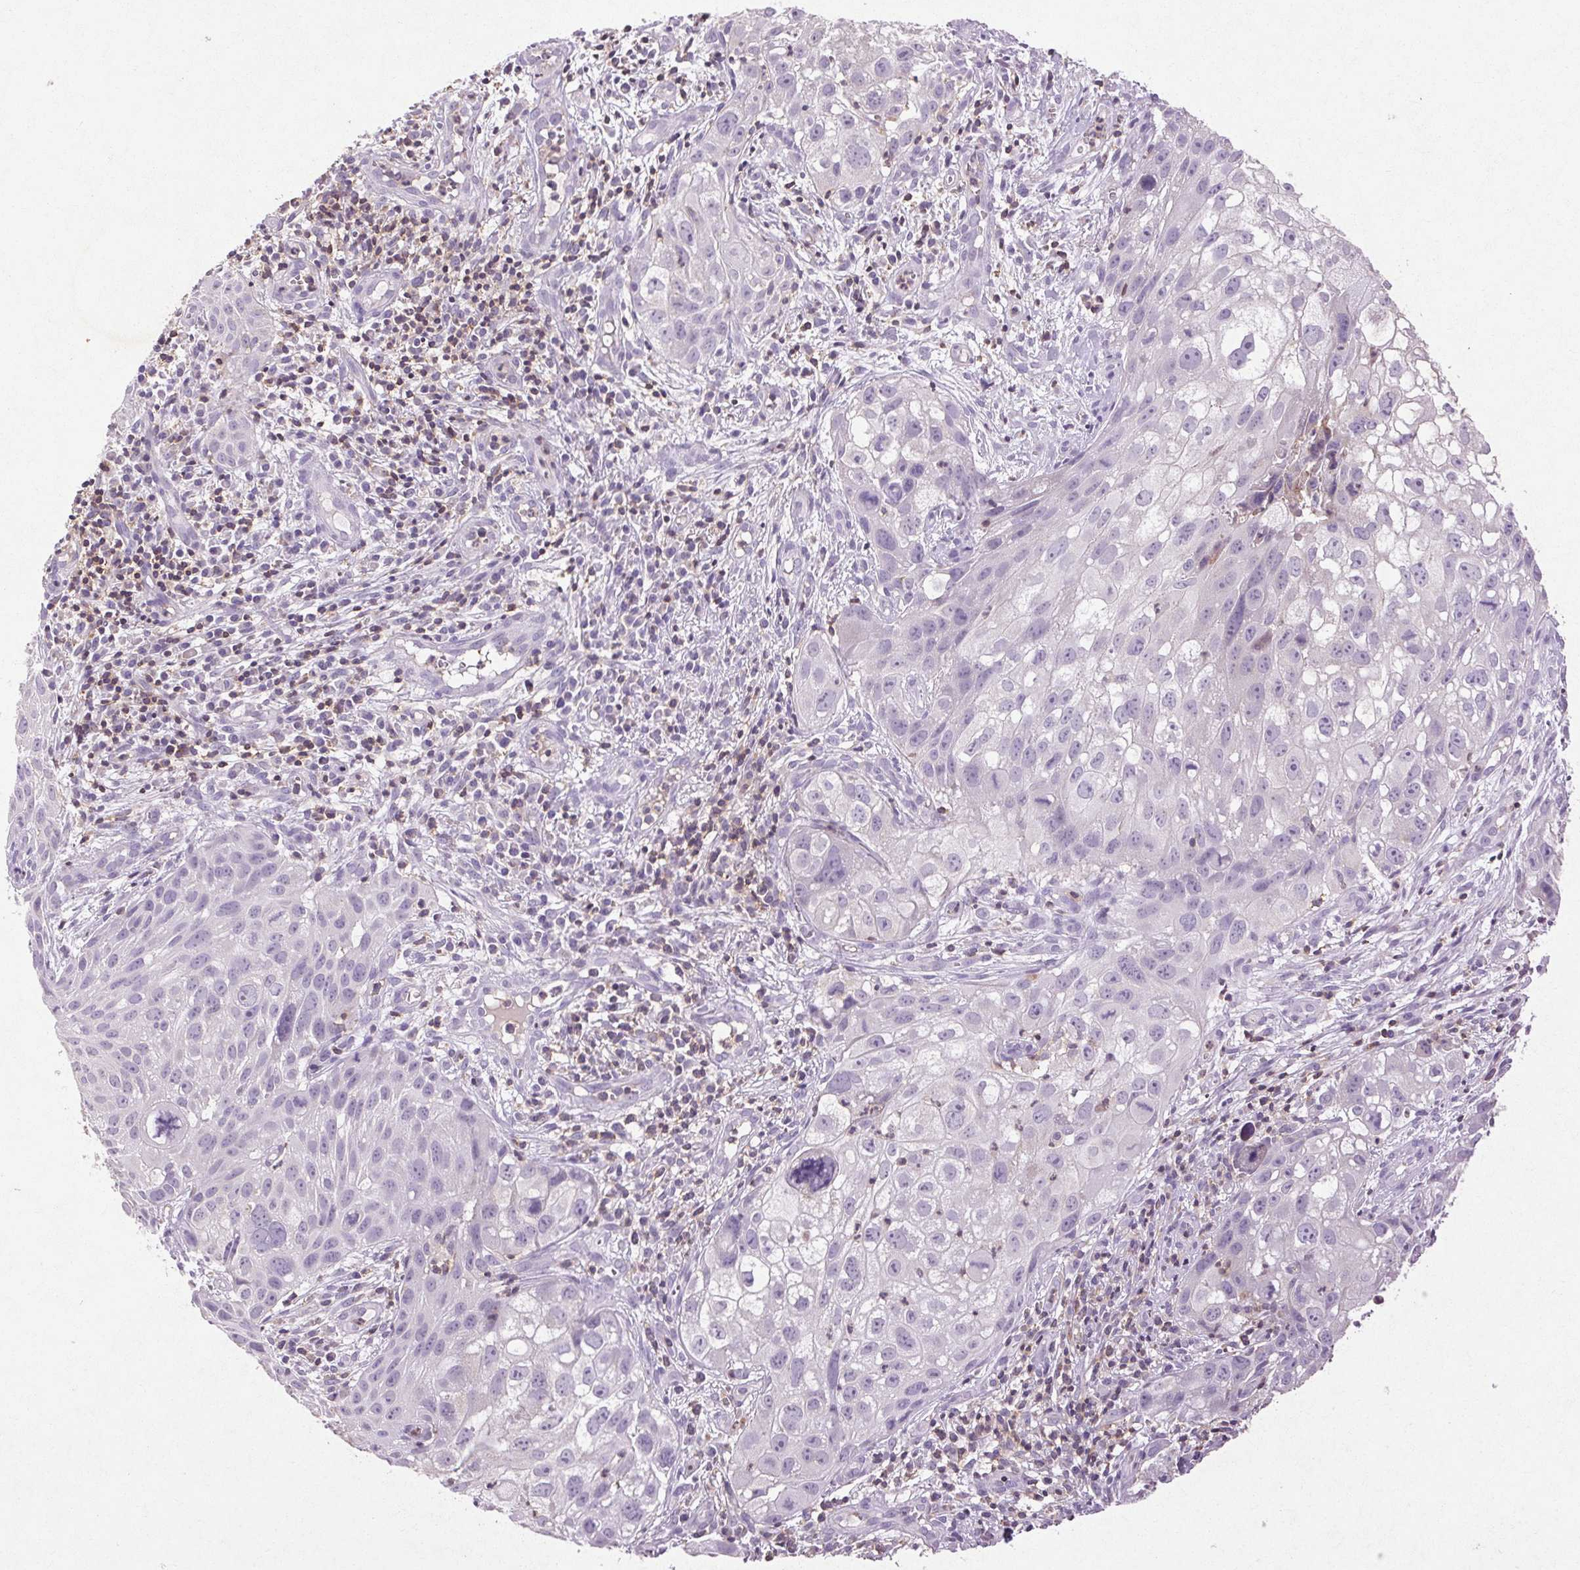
{"staining": {"intensity": "negative", "quantity": "none", "location": "none"}, "tissue": "cervical cancer", "cell_type": "Tumor cells", "image_type": "cancer", "snomed": [{"axis": "morphology", "description": "Squamous cell carcinoma, NOS"}, {"axis": "topography", "description": "Cervix"}], "caption": "Immunohistochemistry image of neoplastic tissue: human cervical cancer (squamous cell carcinoma) stained with DAB (3,3'-diaminobenzidine) shows no significant protein staining in tumor cells. The staining is performed using DAB (3,3'-diaminobenzidine) brown chromogen with nuclei counter-stained in using hematoxylin.", "gene": "FNDC7", "patient": {"sex": "female", "age": 53}}